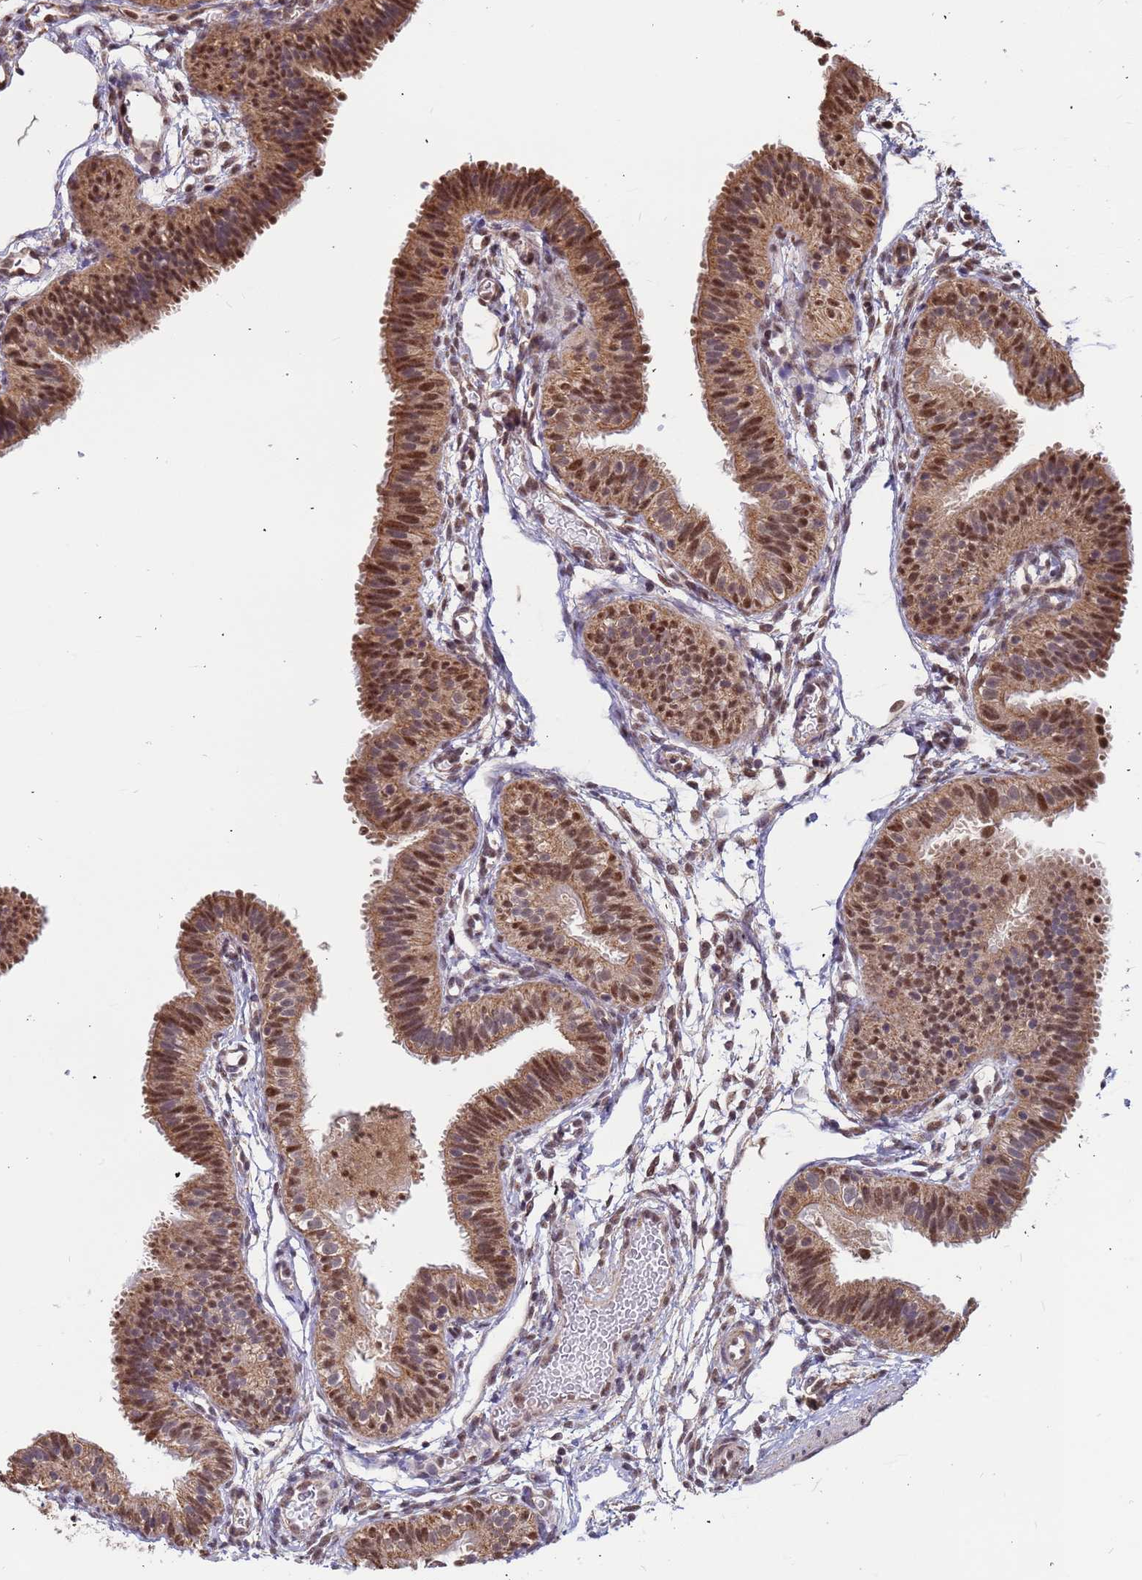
{"staining": {"intensity": "moderate", "quantity": ">75%", "location": "cytoplasmic/membranous,nuclear"}, "tissue": "fallopian tube", "cell_type": "Glandular cells", "image_type": "normal", "snomed": [{"axis": "morphology", "description": "Normal tissue, NOS"}, {"axis": "topography", "description": "Fallopian tube"}], "caption": "Immunohistochemistry (IHC) micrograph of normal fallopian tube: human fallopian tube stained using IHC exhibits medium levels of moderate protein expression localized specifically in the cytoplasmic/membranous,nuclear of glandular cells, appearing as a cytoplasmic/membranous,nuclear brown color.", "gene": "DENND2B", "patient": {"sex": "female", "age": 35}}